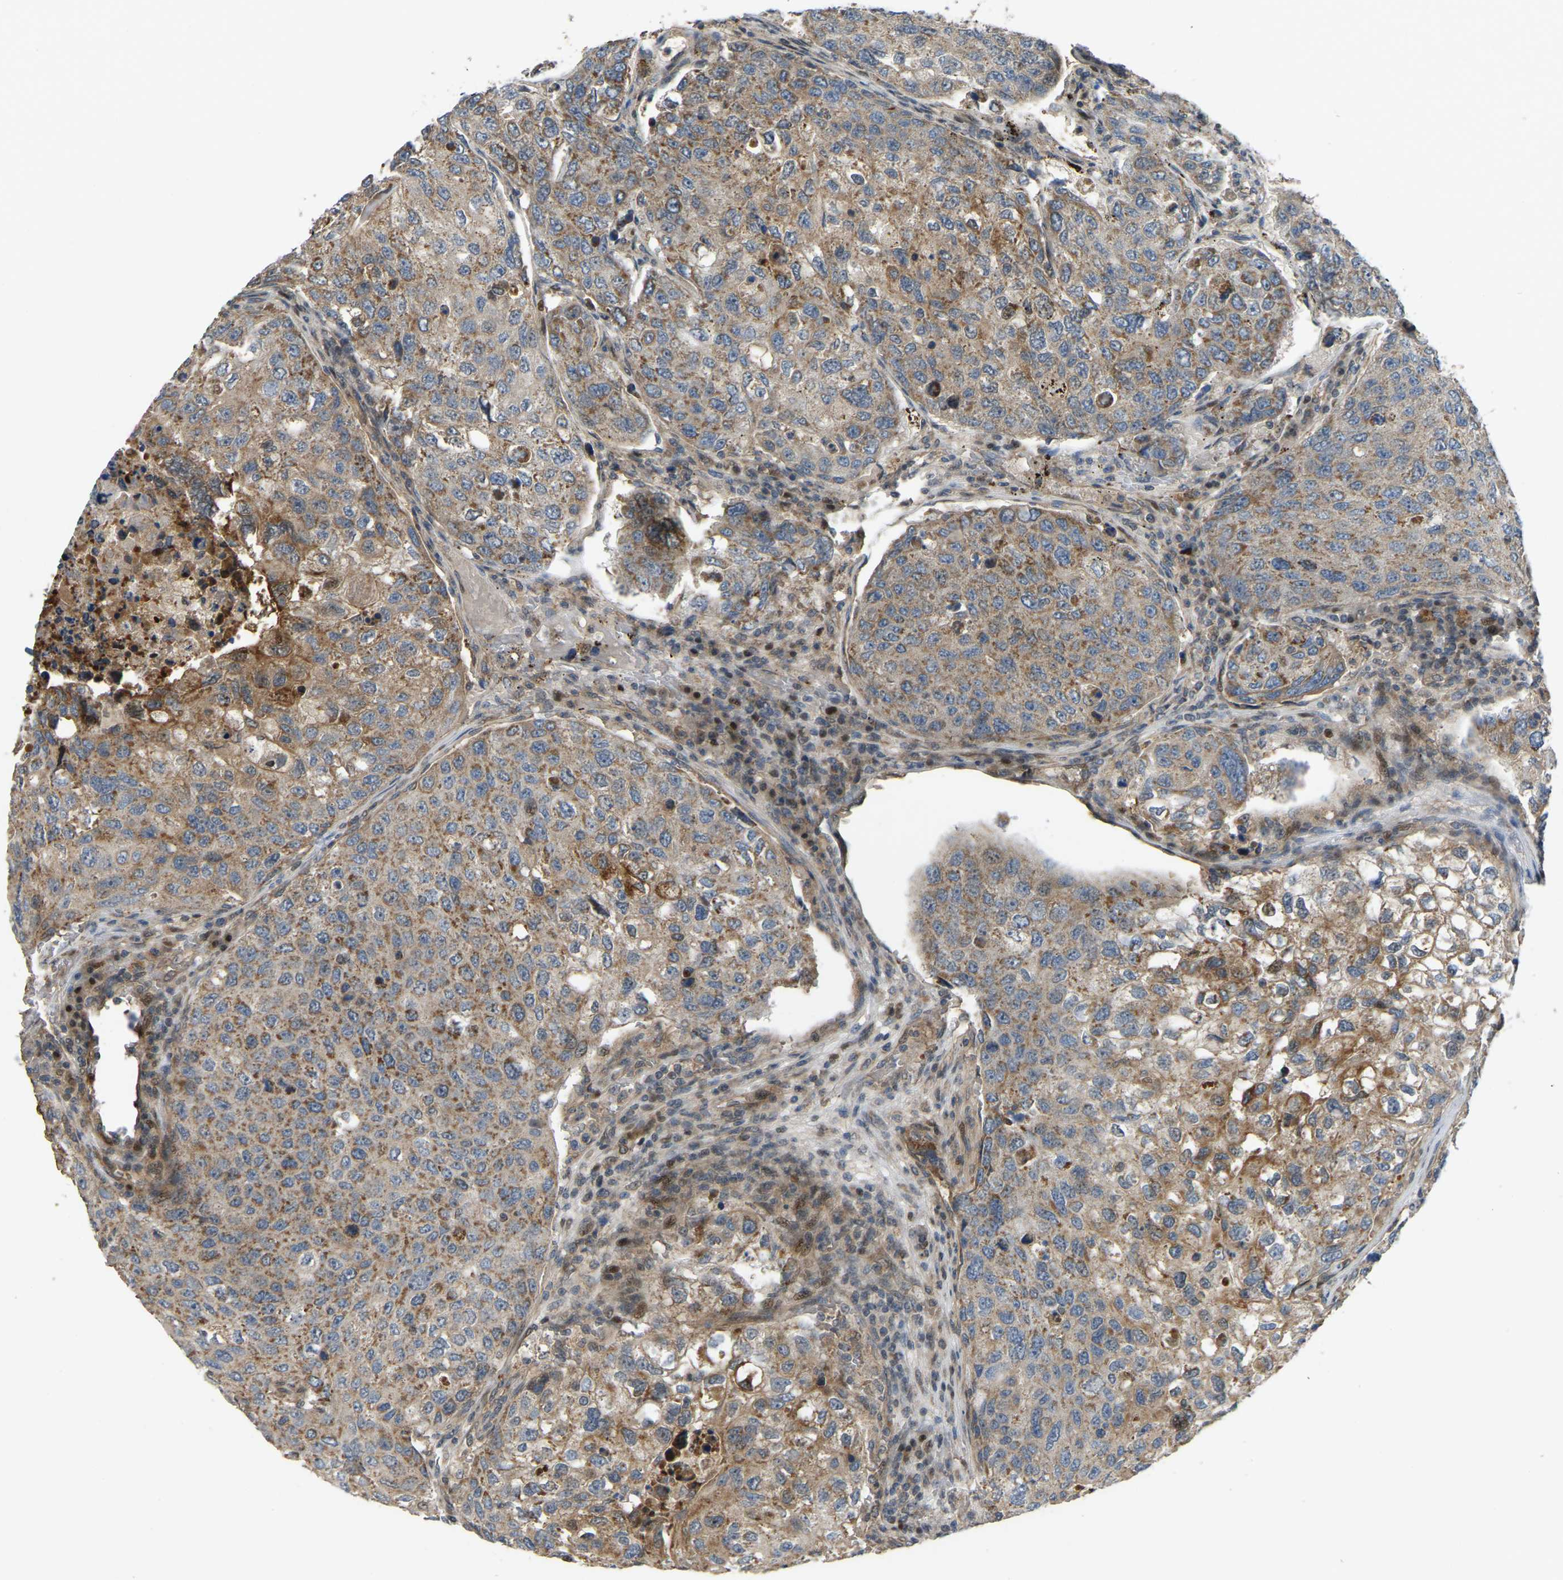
{"staining": {"intensity": "moderate", "quantity": ">75%", "location": "cytoplasmic/membranous"}, "tissue": "urothelial cancer", "cell_type": "Tumor cells", "image_type": "cancer", "snomed": [{"axis": "morphology", "description": "Urothelial carcinoma, High grade"}, {"axis": "topography", "description": "Lymph node"}, {"axis": "topography", "description": "Urinary bladder"}], "caption": "A brown stain highlights moderate cytoplasmic/membranous expression of a protein in human urothelial cancer tumor cells.", "gene": "C21orf91", "patient": {"sex": "male", "age": 51}}